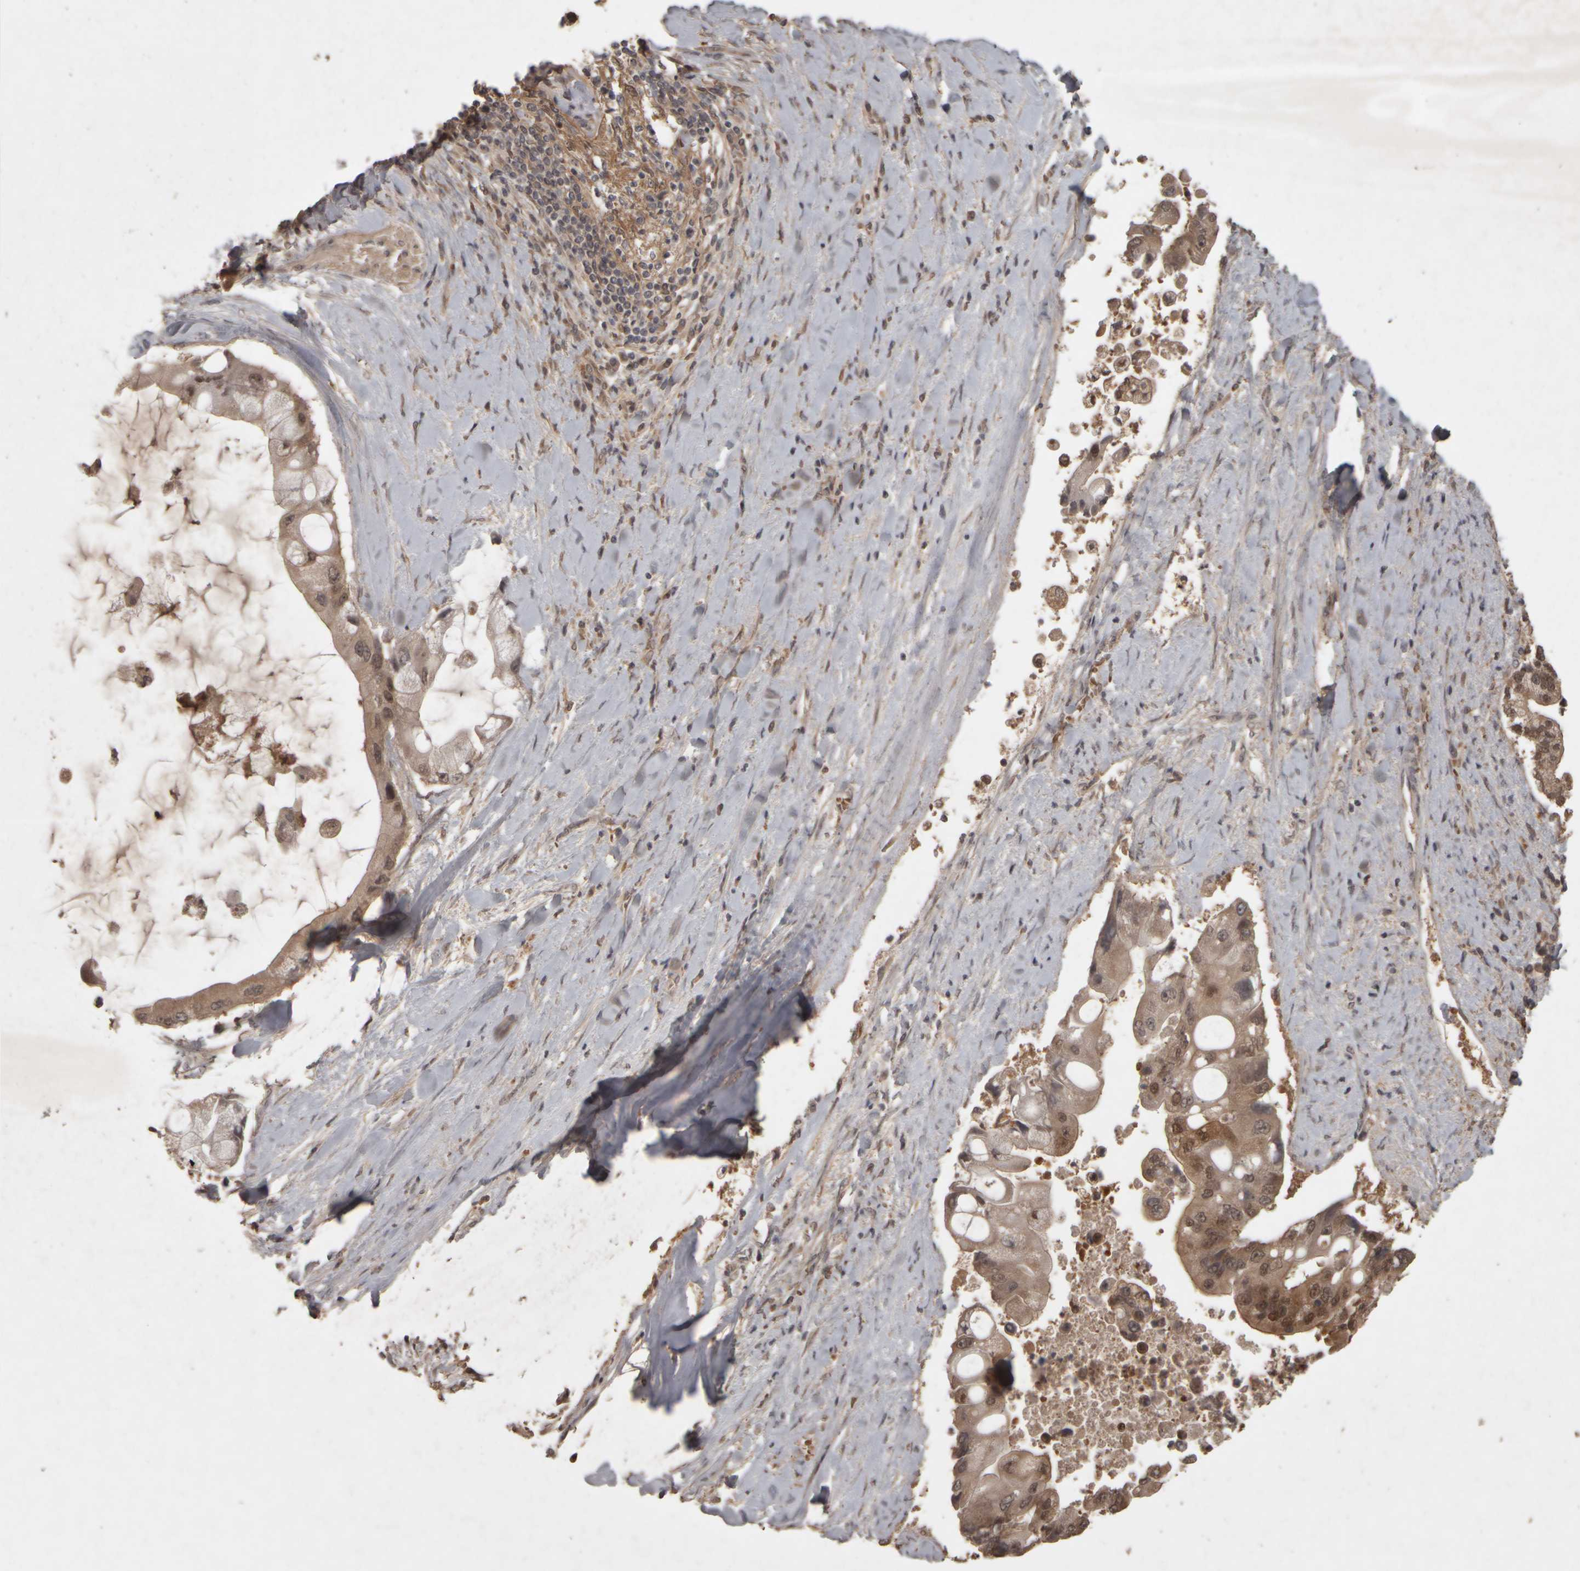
{"staining": {"intensity": "moderate", "quantity": ">75%", "location": "cytoplasmic/membranous,nuclear"}, "tissue": "liver cancer", "cell_type": "Tumor cells", "image_type": "cancer", "snomed": [{"axis": "morphology", "description": "Cholangiocarcinoma"}, {"axis": "topography", "description": "Liver"}], "caption": "Liver cancer (cholangiocarcinoma) stained with a protein marker displays moderate staining in tumor cells.", "gene": "ACO1", "patient": {"sex": "male", "age": 50}}